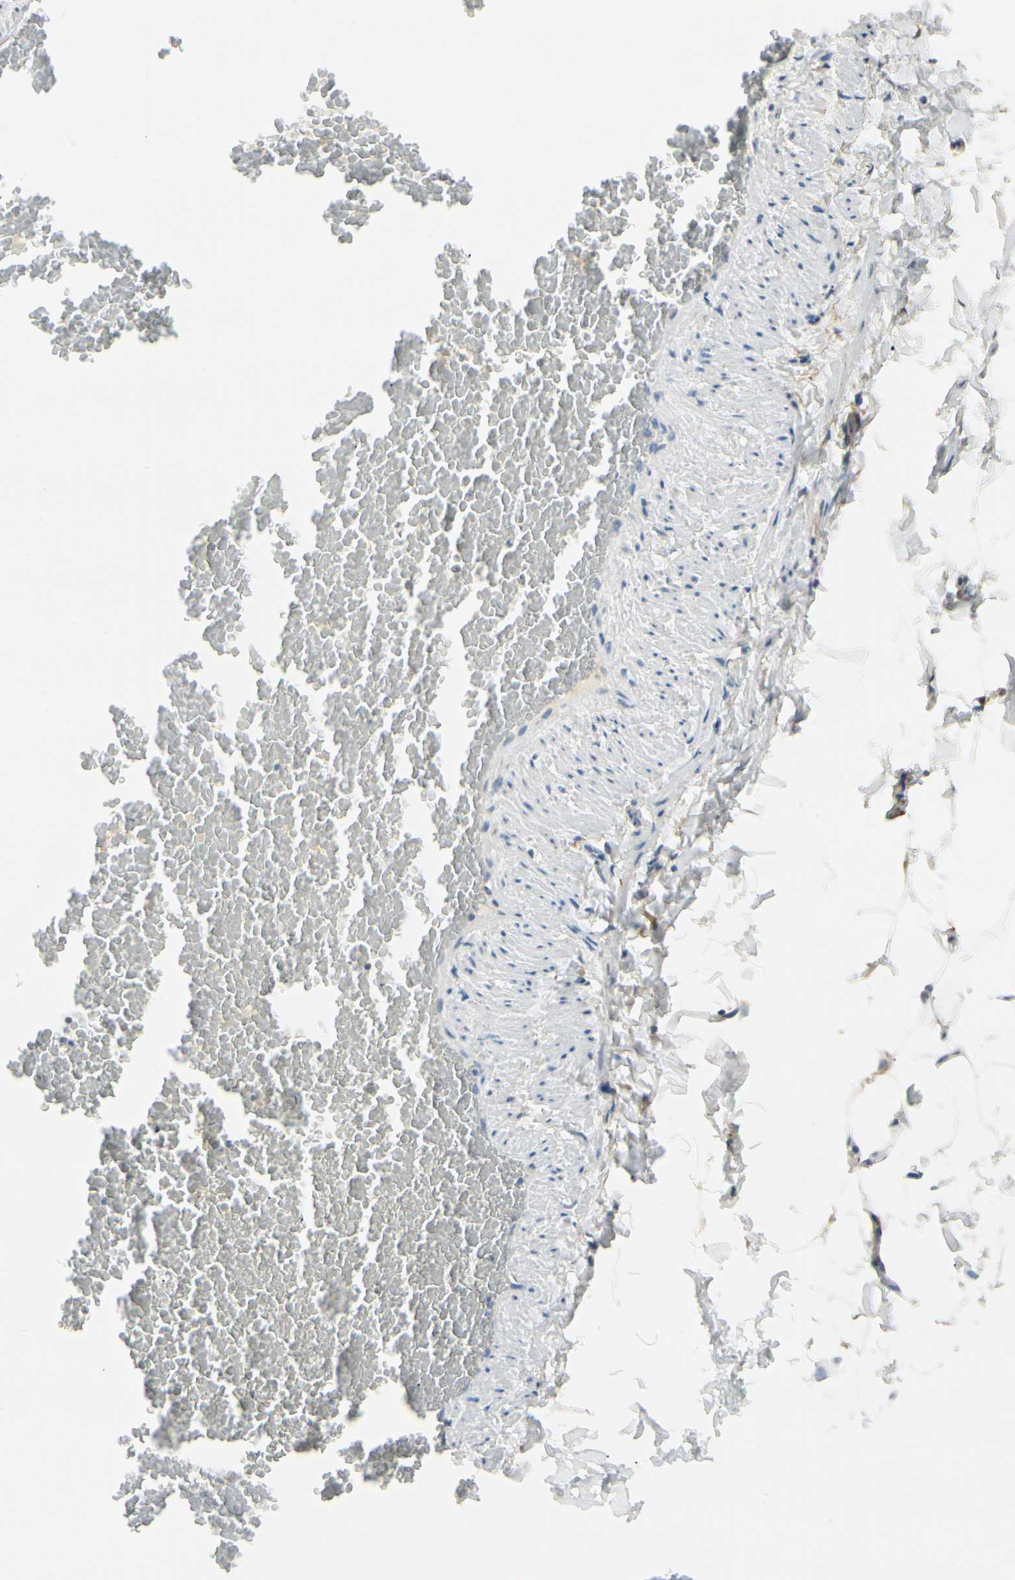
{"staining": {"intensity": "negative", "quantity": "none", "location": "none"}, "tissue": "adipose tissue", "cell_type": "Adipocytes", "image_type": "normal", "snomed": [{"axis": "morphology", "description": "Normal tissue, NOS"}, {"axis": "topography", "description": "Vascular tissue"}], "caption": "This is a photomicrograph of immunohistochemistry (IHC) staining of unremarkable adipose tissue, which shows no staining in adipocytes.", "gene": "AMPH", "patient": {"sex": "male", "age": 41}}